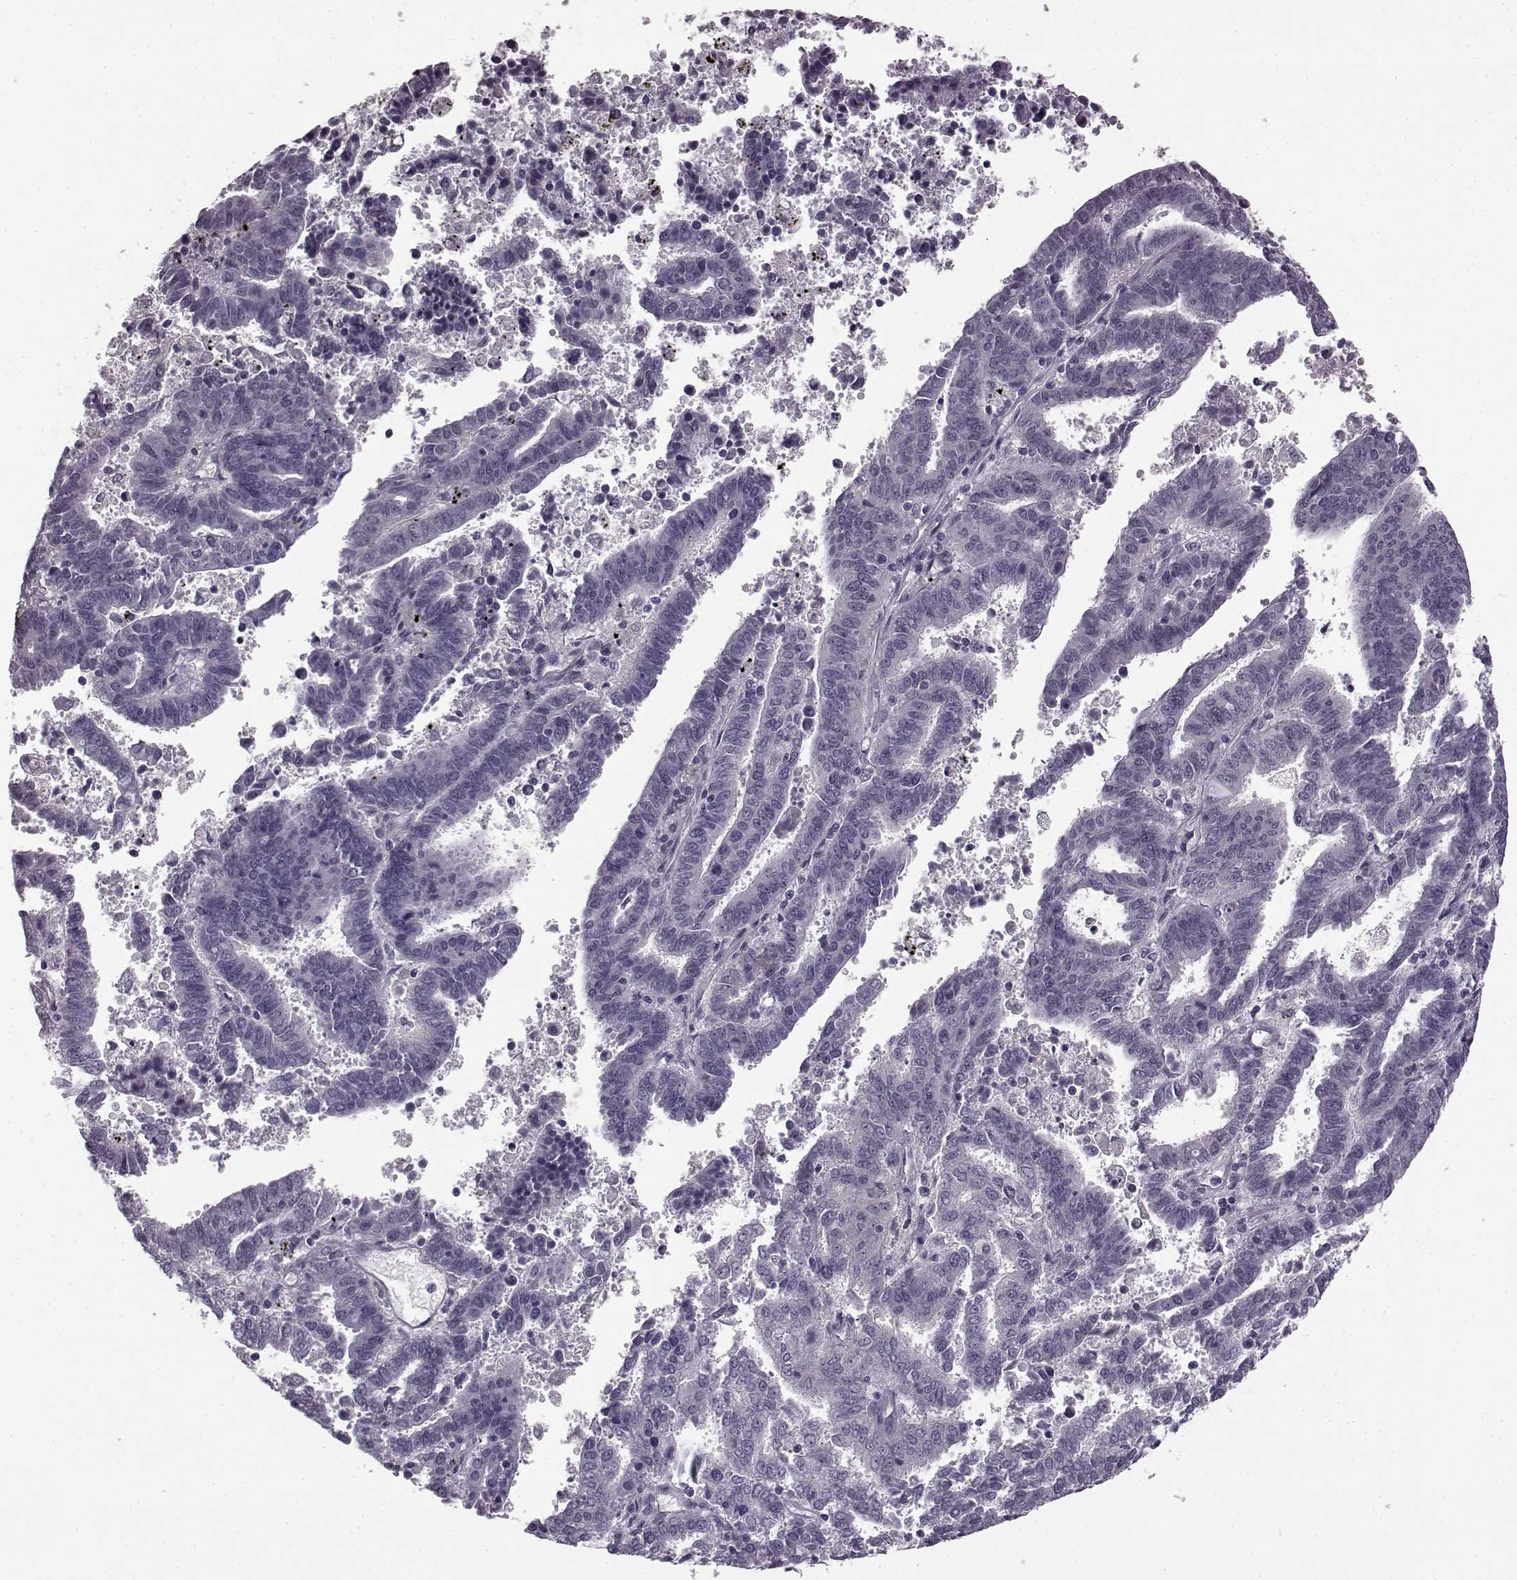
{"staining": {"intensity": "negative", "quantity": "none", "location": "none"}, "tissue": "endometrial cancer", "cell_type": "Tumor cells", "image_type": "cancer", "snomed": [{"axis": "morphology", "description": "Adenocarcinoma, NOS"}, {"axis": "topography", "description": "Uterus"}], "caption": "Immunohistochemical staining of human endometrial cancer displays no significant positivity in tumor cells.", "gene": "SLCO3A1", "patient": {"sex": "female", "age": 83}}